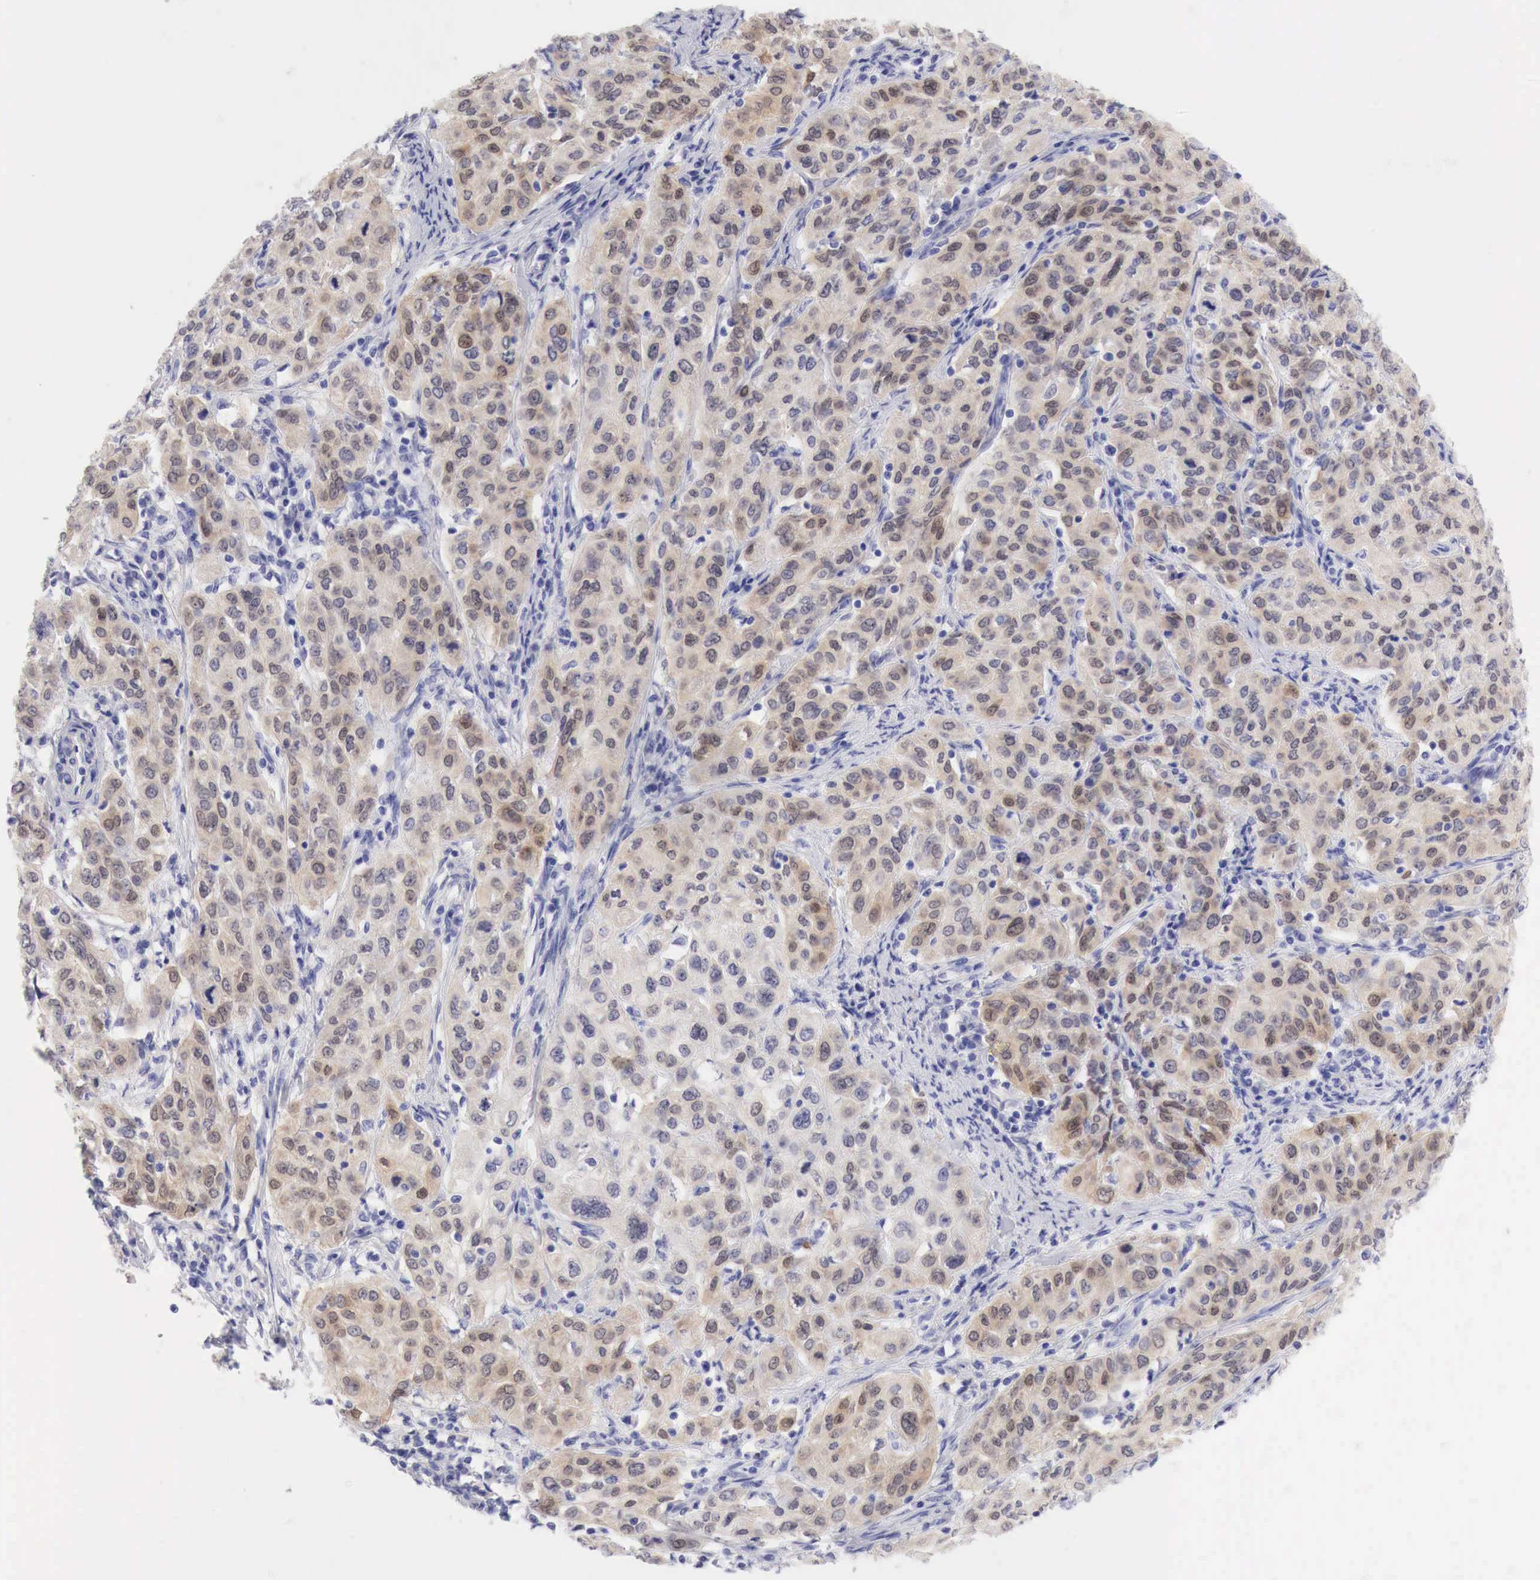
{"staining": {"intensity": "moderate", "quantity": ">75%", "location": "cytoplasmic/membranous"}, "tissue": "cervical cancer", "cell_type": "Tumor cells", "image_type": "cancer", "snomed": [{"axis": "morphology", "description": "Squamous cell carcinoma, NOS"}, {"axis": "topography", "description": "Cervix"}], "caption": "Tumor cells exhibit medium levels of moderate cytoplasmic/membranous positivity in approximately >75% of cells in human cervical cancer (squamous cell carcinoma).", "gene": "CDKN2A", "patient": {"sex": "female", "age": 38}}